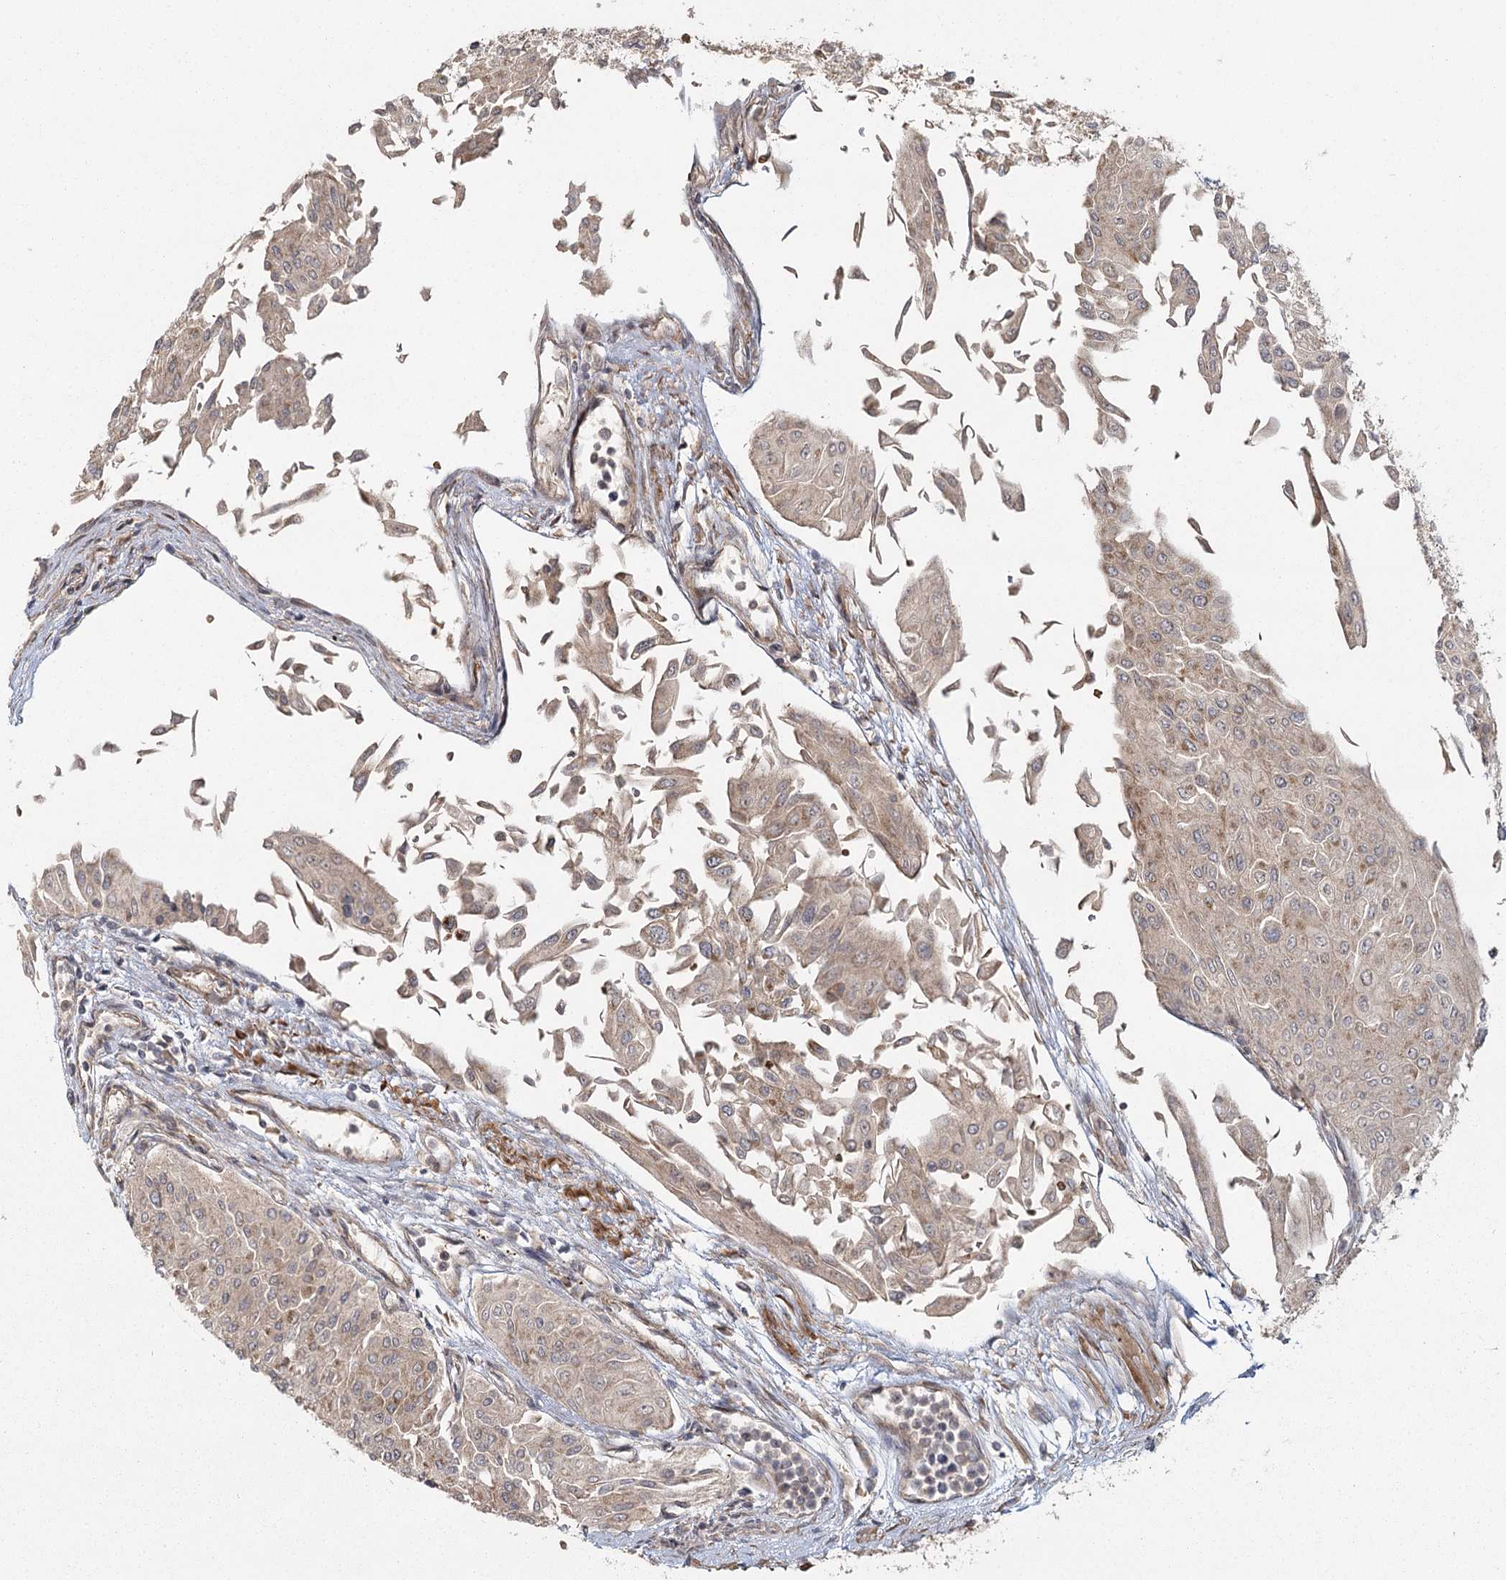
{"staining": {"intensity": "moderate", "quantity": "<25%", "location": "cytoplasmic/membranous"}, "tissue": "urothelial cancer", "cell_type": "Tumor cells", "image_type": "cancer", "snomed": [{"axis": "morphology", "description": "Urothelial carcinoma, Low grade"}, {"axis": "topography", "description": "Urinary bladder"}], "caption": "Immunohistochemistry (IHC) micrograph of low-grade urothelial carcinoma stained for a protein (brown), which shows low levels of moderate cytoplasmic/membranous positivity in approximately <25% of tumor cells.", "gene": "RAPGEF6", "patient": {"sex": "male", "age": 67}}